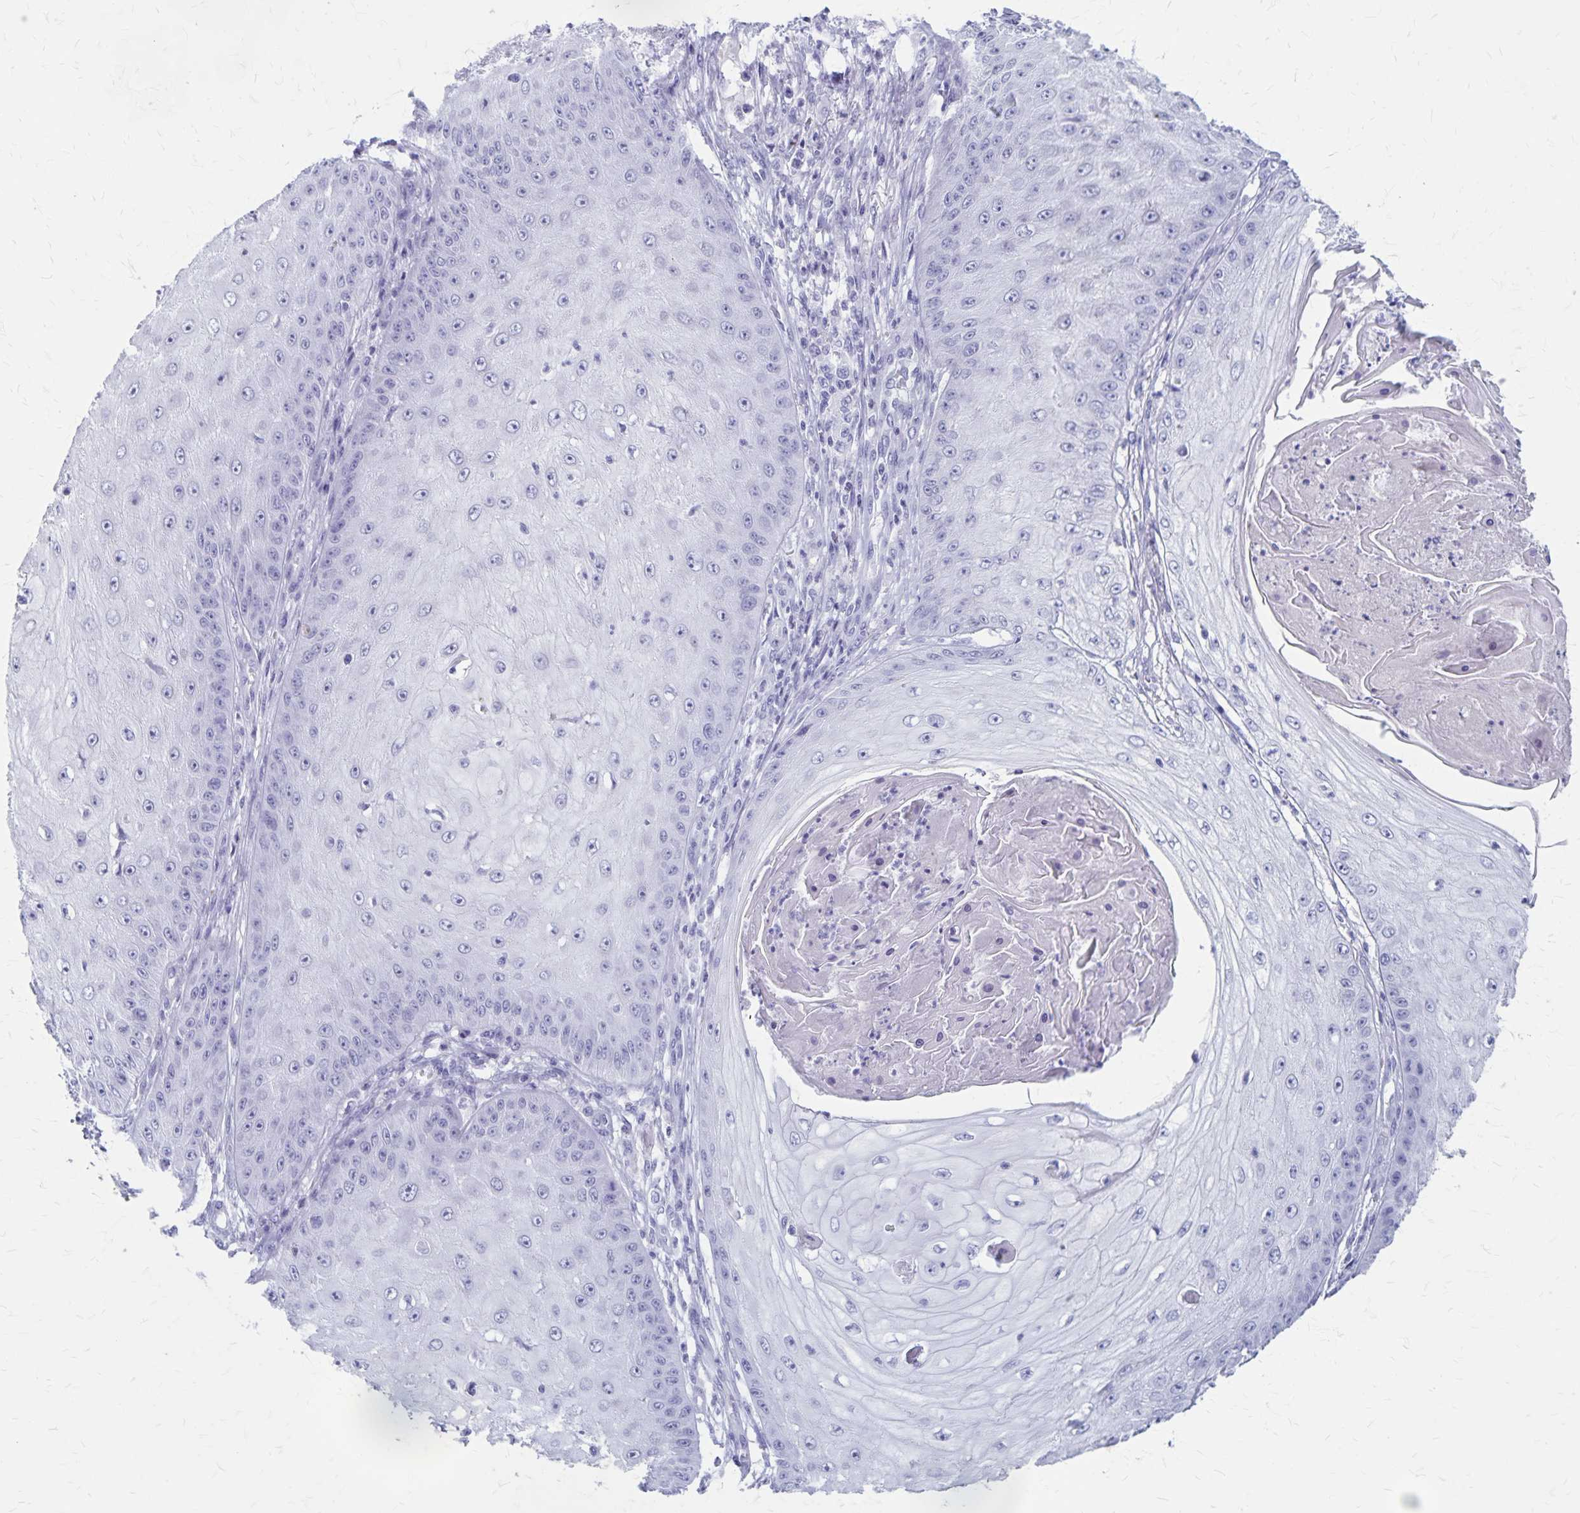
{"staining": {"intensity": "negative", "quantity": "none", "location": "none"}, "tissue": "skin cancer", "cell_type": "Tumor cells", "image_type": "cancer", "snomed": [{"axis": "morphology", "description": "Squamous cell carcinoma, NOS"}, {"axis": "topography", "description": "Skin"}], "caption": "A high-resolution image shows immunohistochemistry (IHC) staining of skin cancer (squamous cell carcinoma), which shows no significant expression in tumor cells. (DAB (3,3'-diaminobenzidine) IHC, high magnification).", "gene": "GPBAR1", "patient": {"sex": "male", "age": 70}}